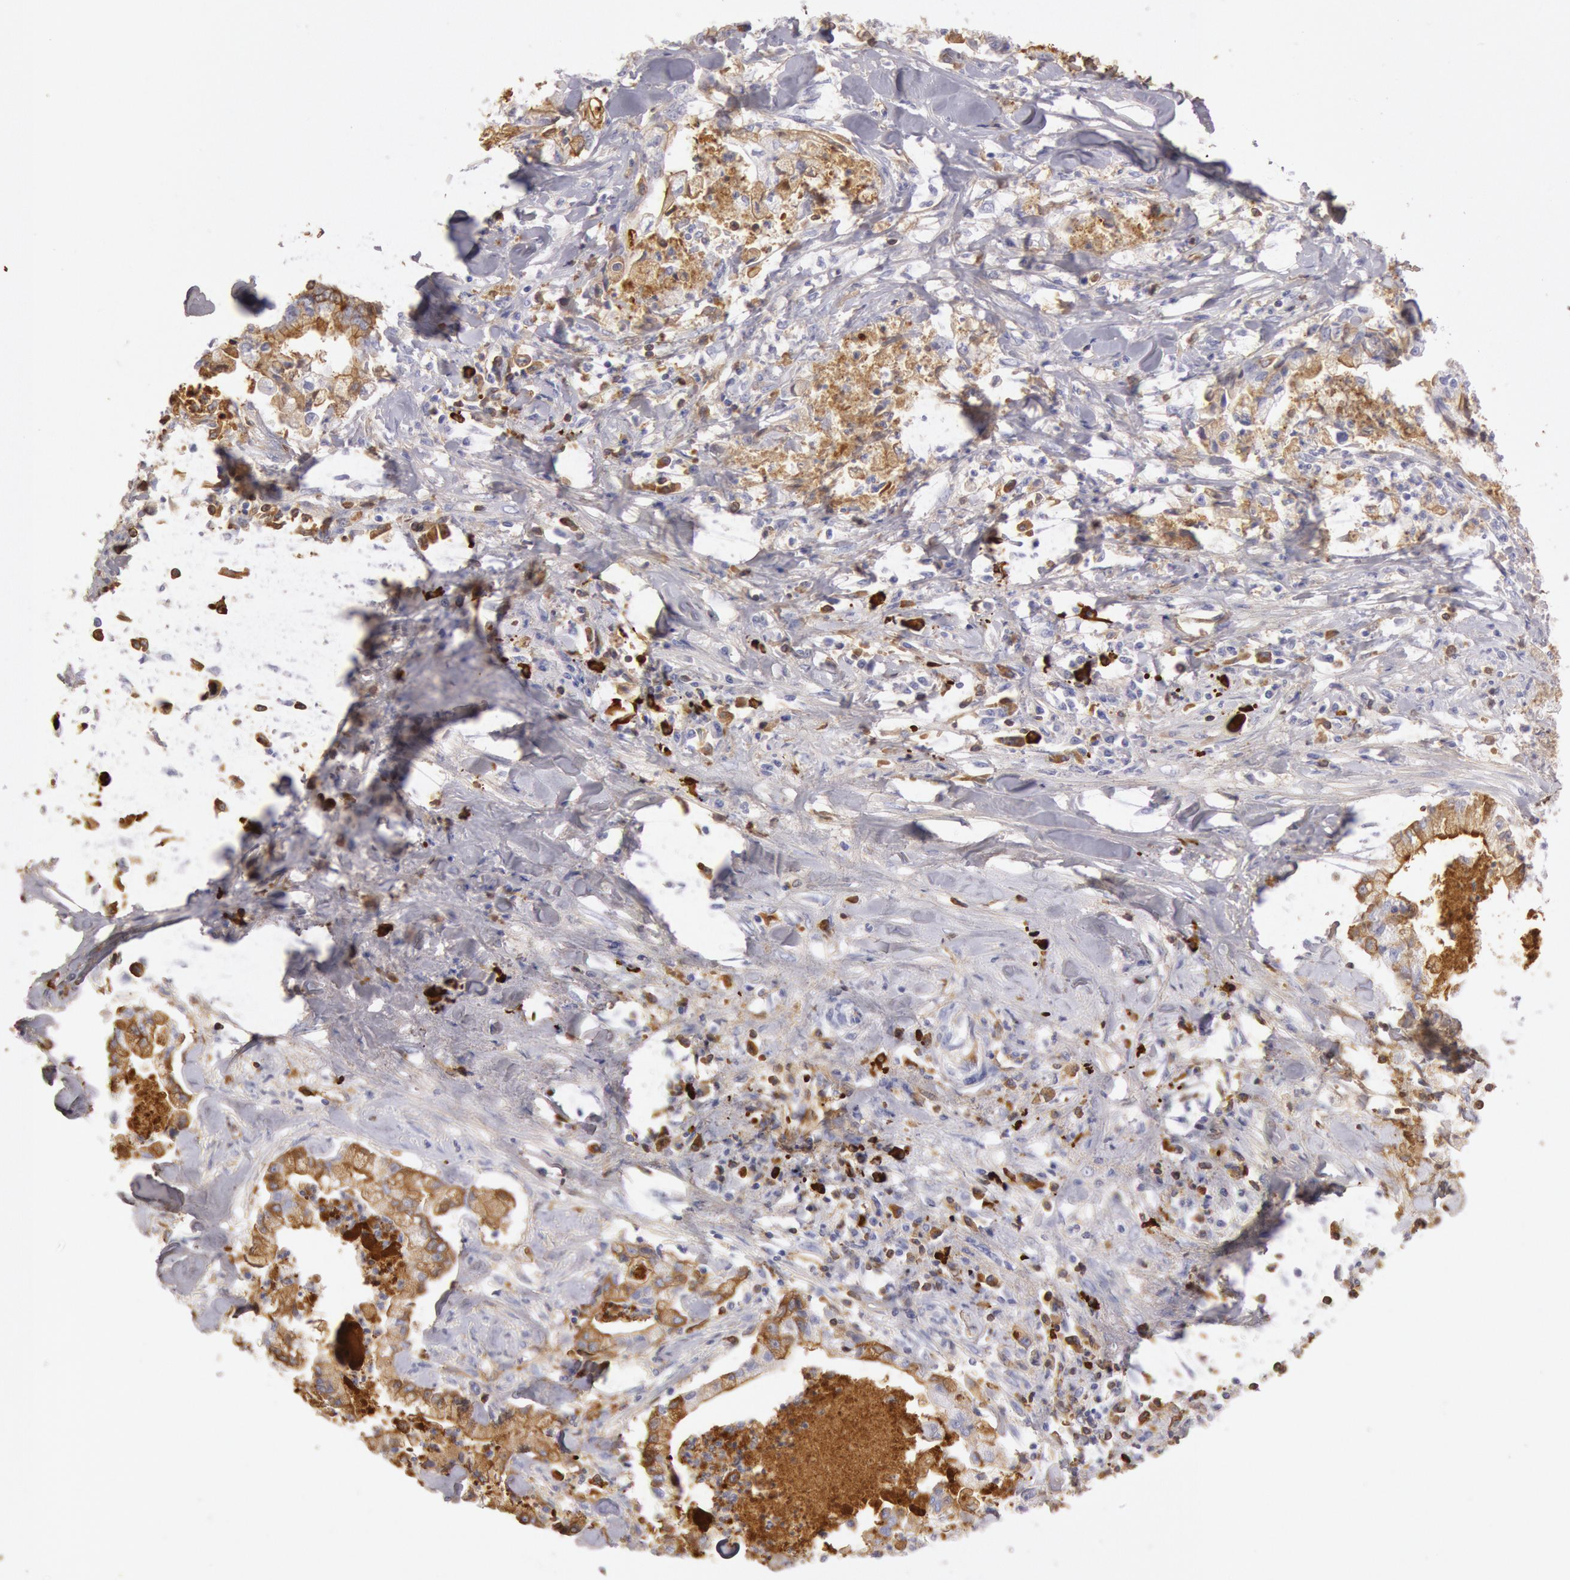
{"staining": {"intensity": "negative", "quantity": "none", "location": "none"}, "tissue": "liver cancer", "cell_type": "Tumor cells", "image_type": "cancer", "snomed": [{"axis": "morphology", "description": "Cholangiocarcinoma"}, {"axis": "topography", "description": "Liver"}], "caption": "Human cholangiocarcinoma (liver) stained for a protein using immunohistochemistry (IHC) demonstrates no staining in tumor cells.", "gene": "IGHA1", "patient": {"sex": "male", "age": 57}}